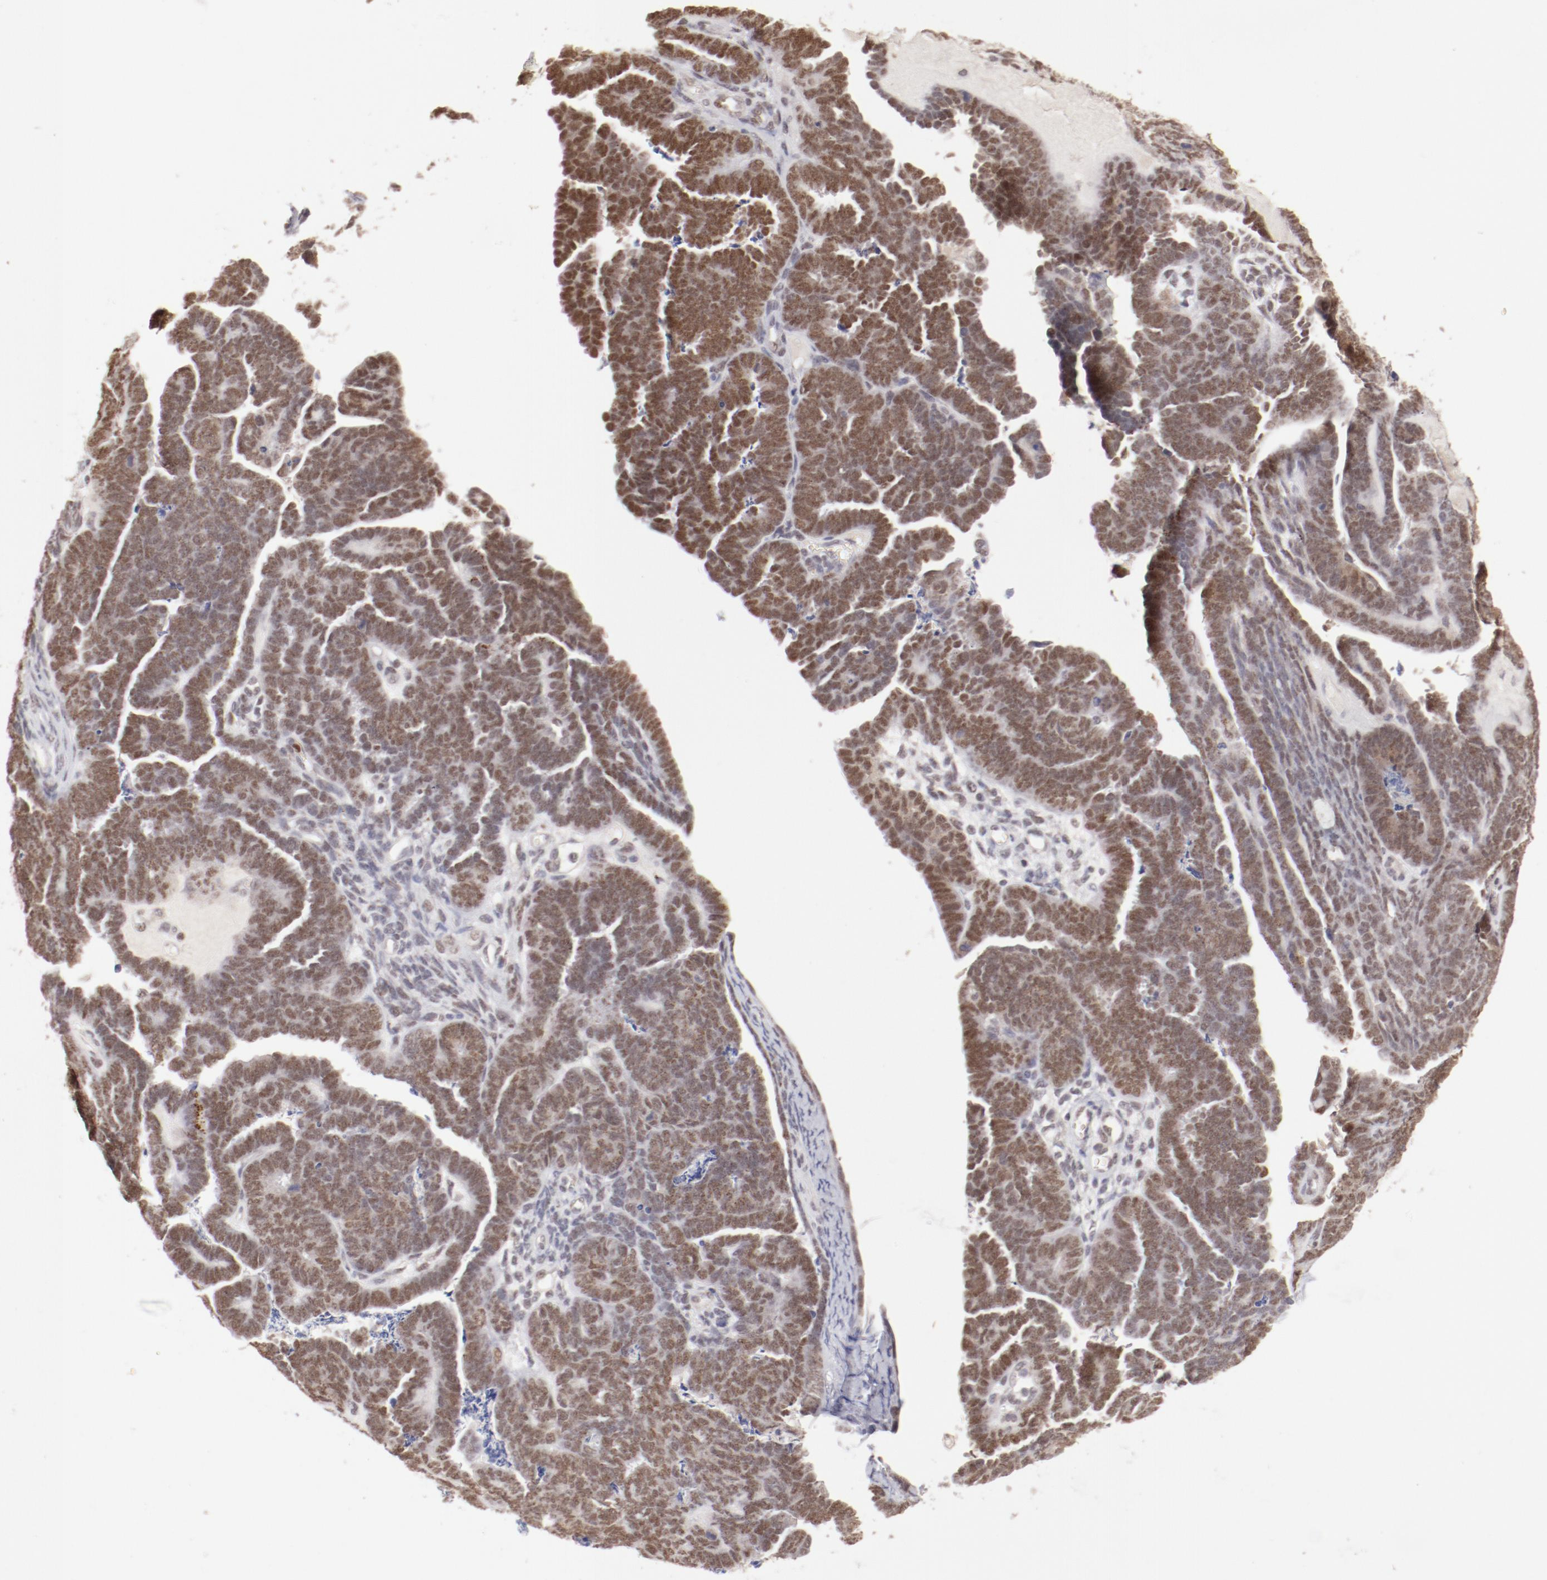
{"staining": {"intensity": "moderate", "quantity": ">75%", "location": "nuclear"}, "tissue": "endometrial cancer", "cell_type": "Tumor cells", "image_type": "cancer", "snomed": [{"axis": "morphology", "description": "Neoplasm, malignant, NOS"}, {"axis": "topography", "description": "Endometrium"}], "caption": "Immunohistochemical staining of endometrial cancer (neoplasm (malignant)) exhibits medium levels of moderate nuclear protein staining in about >75% of tumor cells.", "gene": "NFE2", "patient": {"sex": "female", "age": 74}}